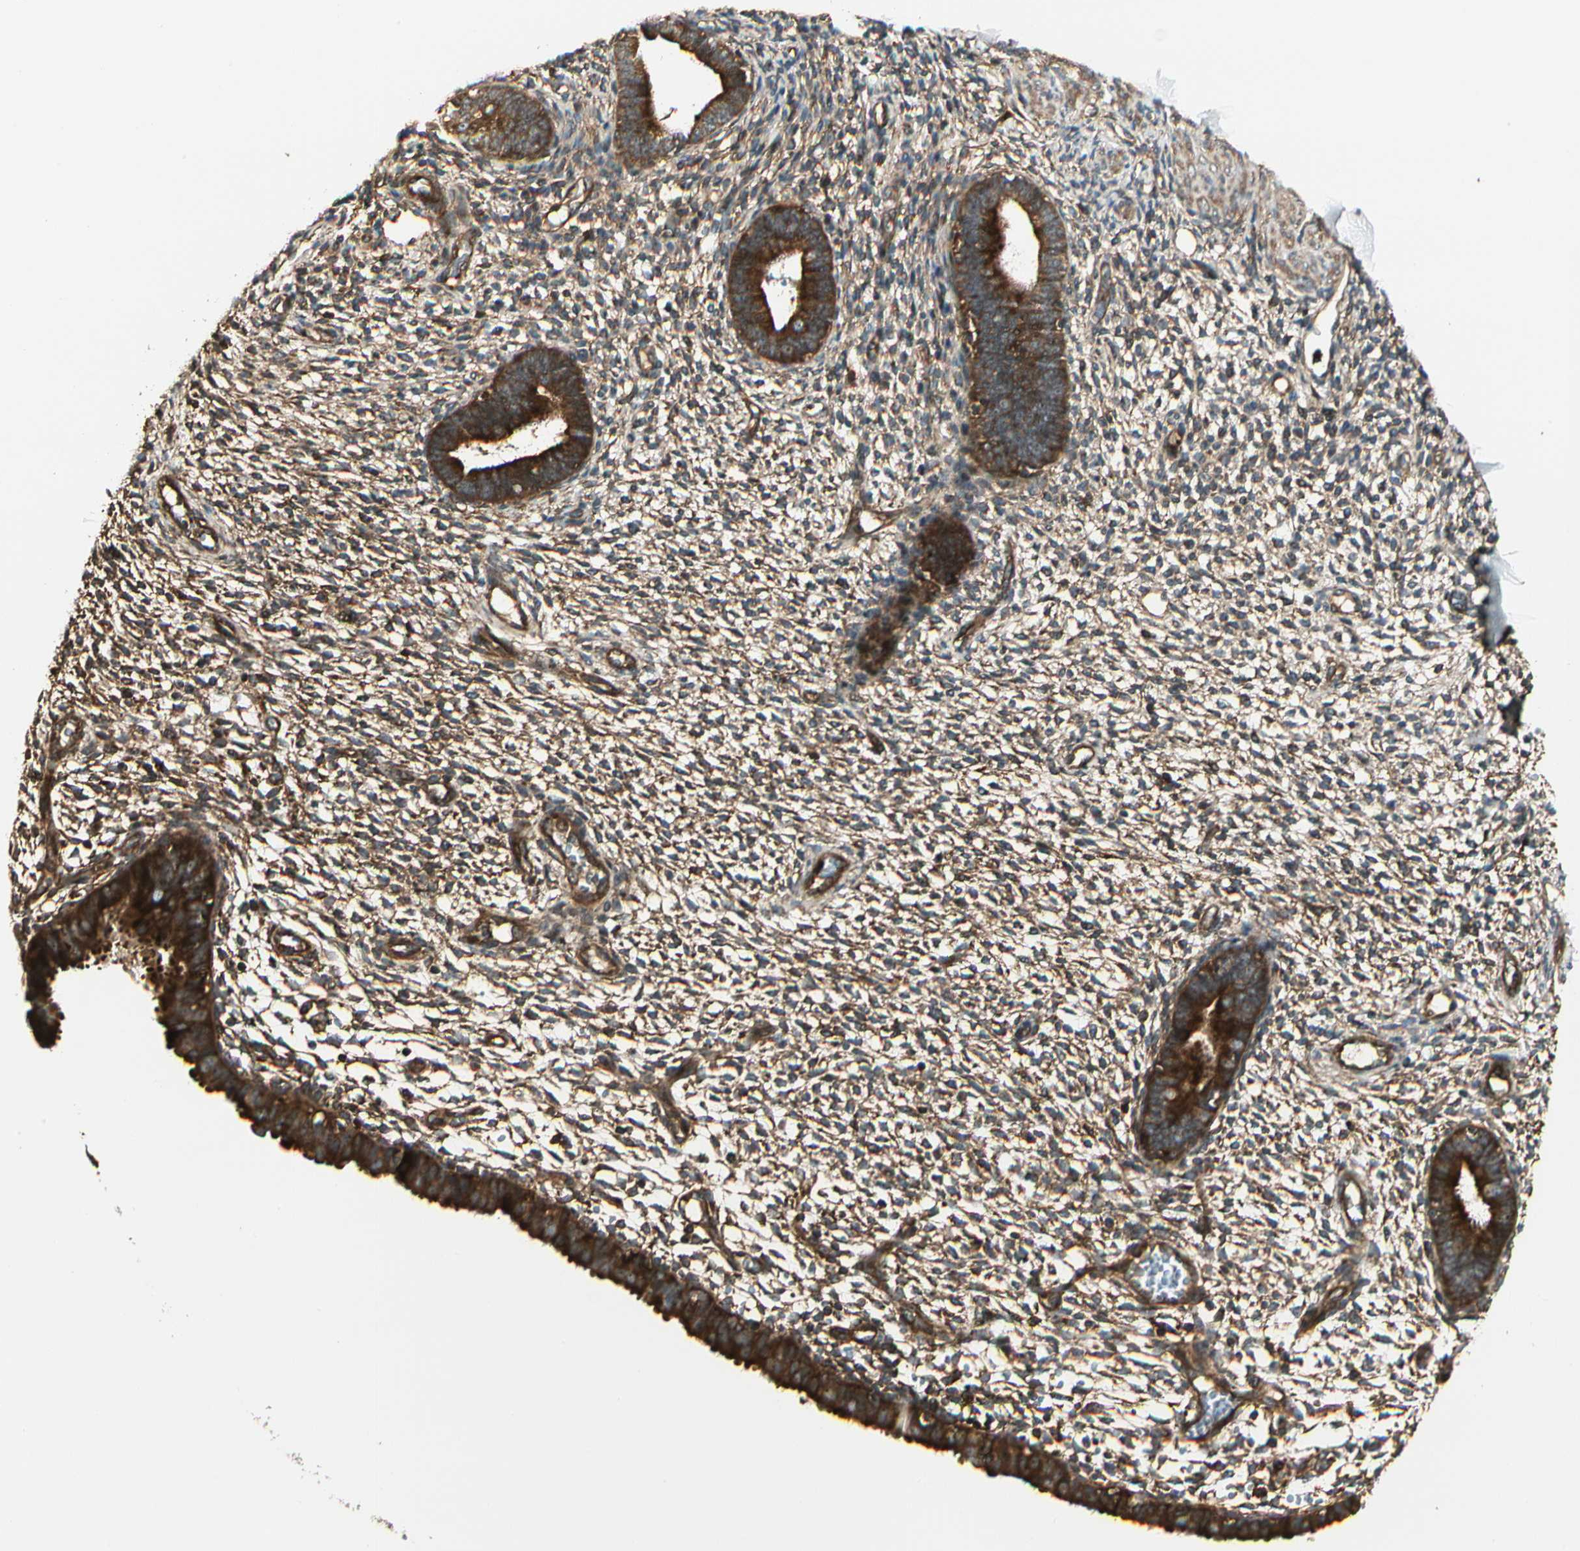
{"staining": {"intensity": "strong", "quantity": ">75%", "location": "cytoplasmic/membranous"}, "tissue": "endometrium", "cell_type": "Cells in endometrial stroma", "image_type": "normal", "snomed": [{"axis": "morphology", "description": "Normal tissue, NOS"}, {"axis": "topography", "description": "Endometrium"}], "caption": "The histopathology image reveals staining of normal endometrium, revealing strong cytoplasmic/membranous protein staining (brown color) within cells in endometrial stroma.", "gene": "FKBP15", "patient": {"sex": "female", "age": 61}}